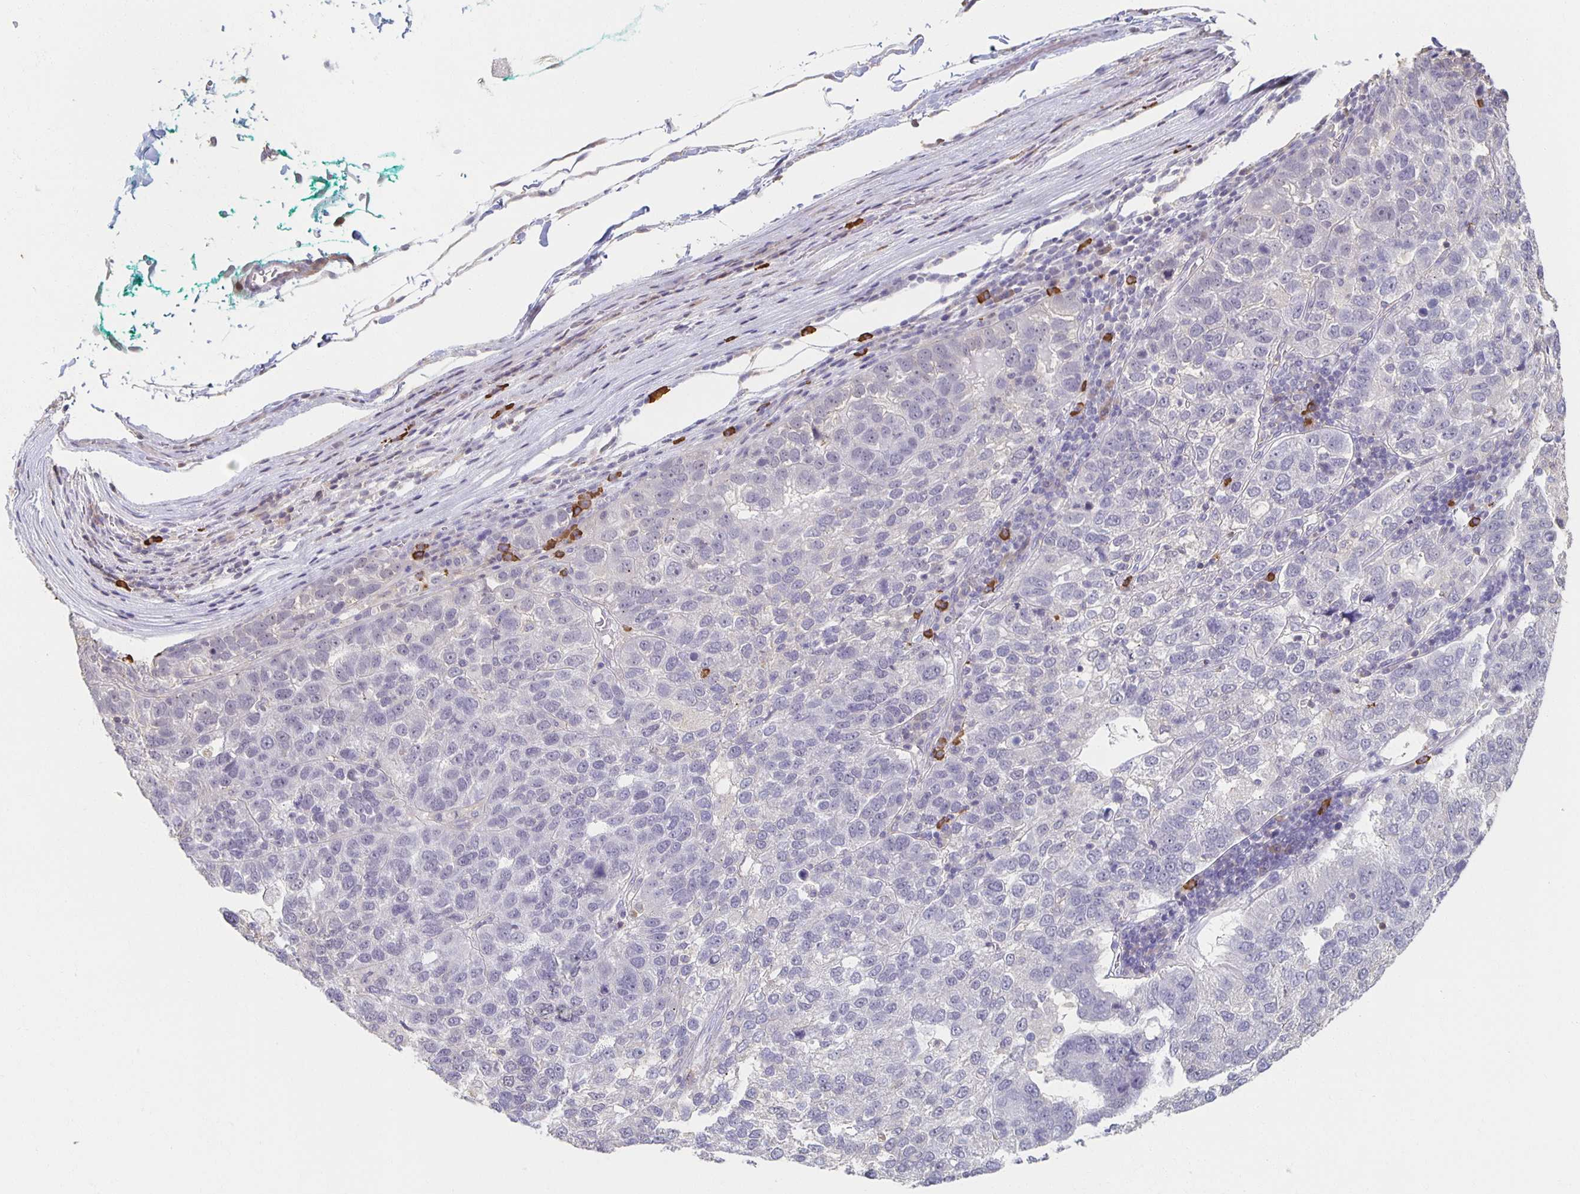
{"staining": {"intensity": "negative", "quantity": "none", "location": "none"}, "tissue": "pancreatic cancer", "cell_type": "Tumor cells", "image_type": "cancer", "snomed": [{"axis": "morphology", "description": "Adenocarcinoma, NOS"}, {"axis": "topography", "description": "Pancreas"}], "caption": "High power microscopy histopathology image of an immunohistochemistry (IHC) micrograph of pancreatic adenocarcinoma, revealing no significant staining in tumor cells.", "gene": "ZNF692", "patient": {"sex": "female", "age": 61}}